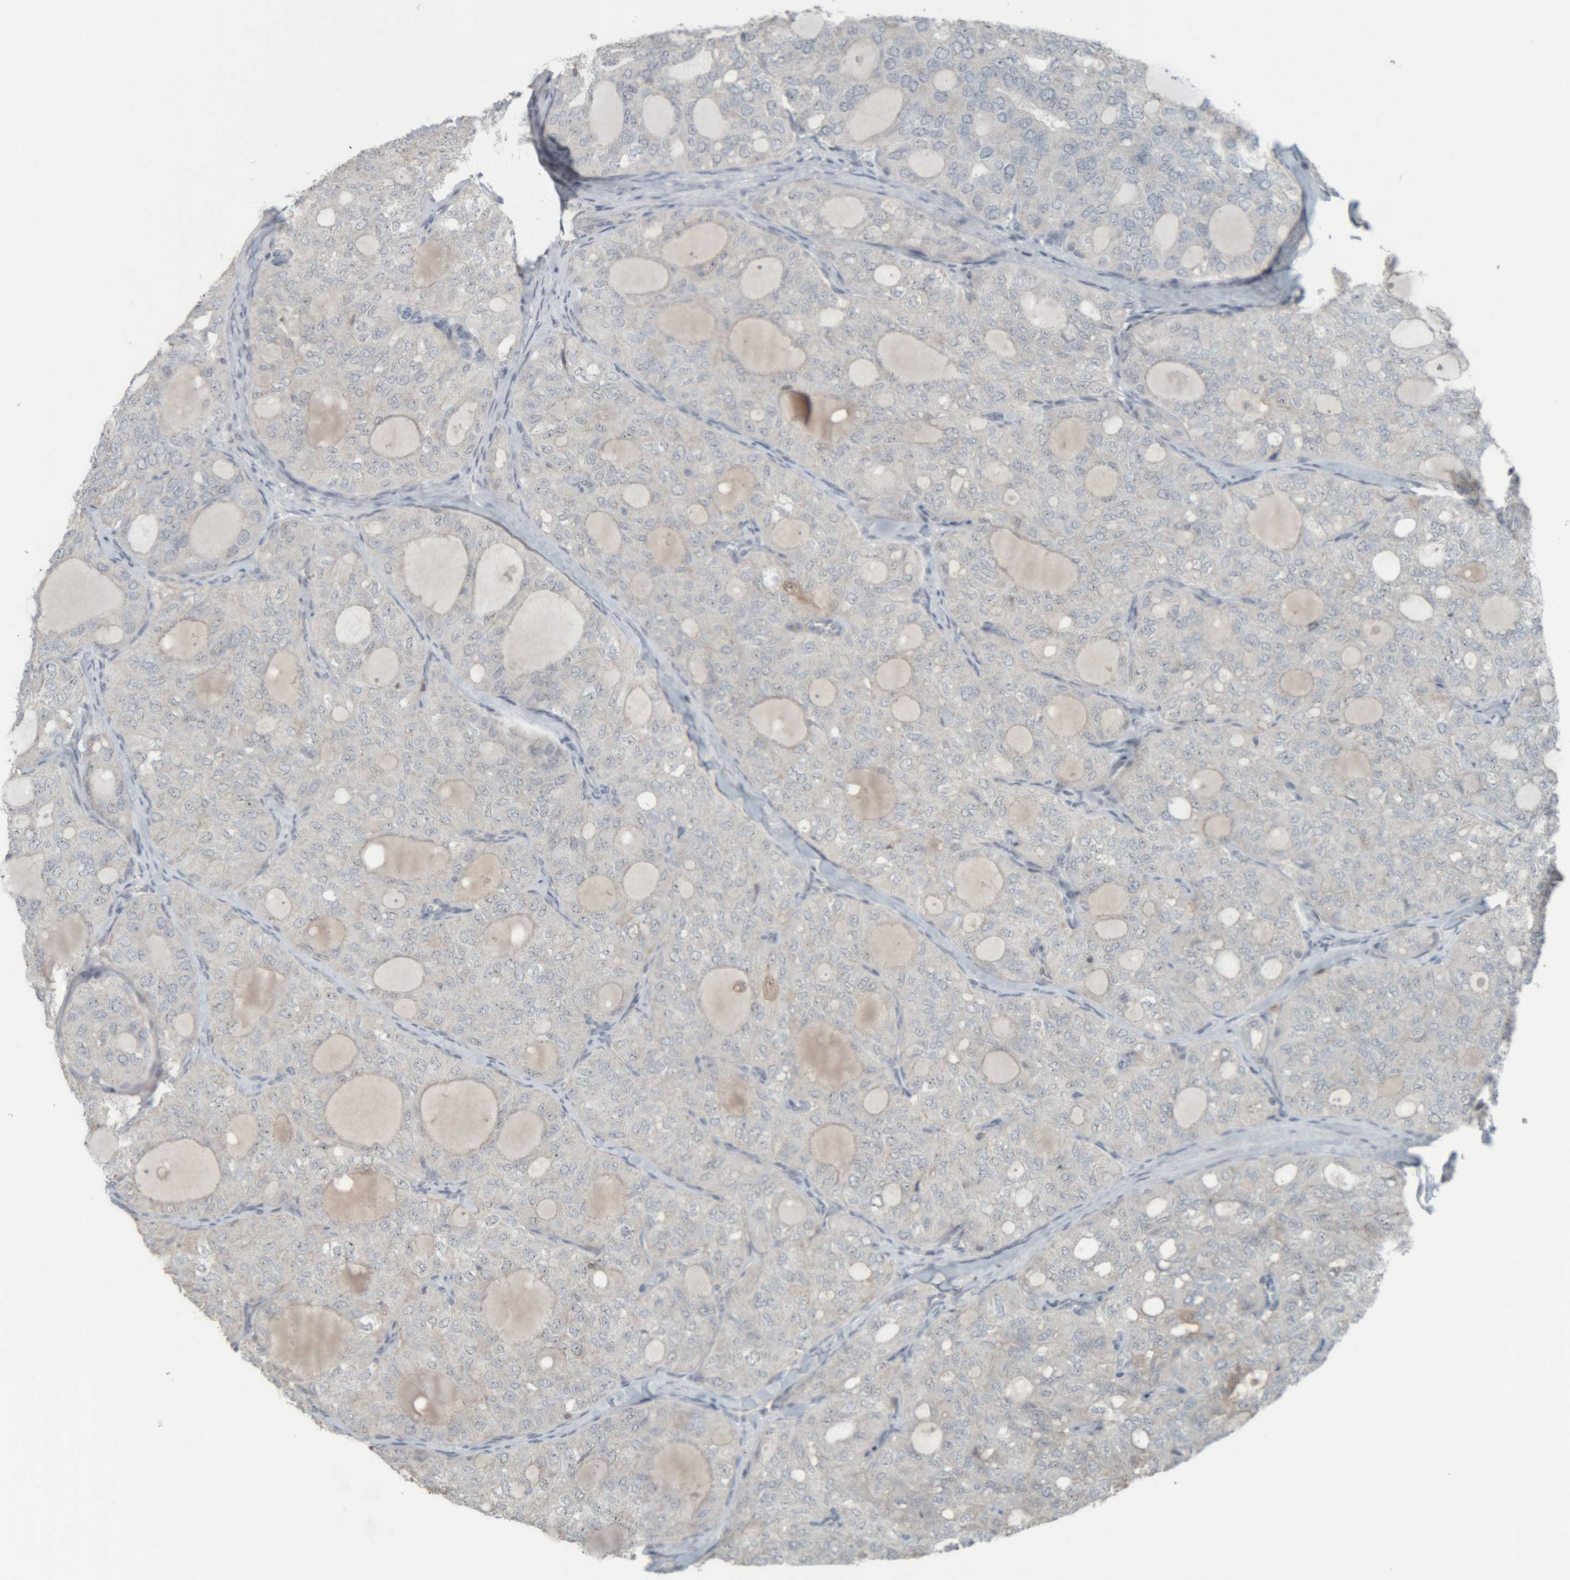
{"staining": {"intensity": "negative", "quantity": "none", "location": "none"}, "tissue": "thyroid cancer", "cell_type": "Tumor cells", "image_type": "cancer", "snomed": [{"axis": "morphology", "description": "Follicular adenoma carcinoma, NOS"}, {"axis": "topography", "description": "Thyroid gland"}], "caption": "The immunohistochemistry photomicrograph has no significant expression in tumor cells of thyroid cancer tissue.", "gene": "RPF1", "patient": {"sex": "male", "age": 75}}